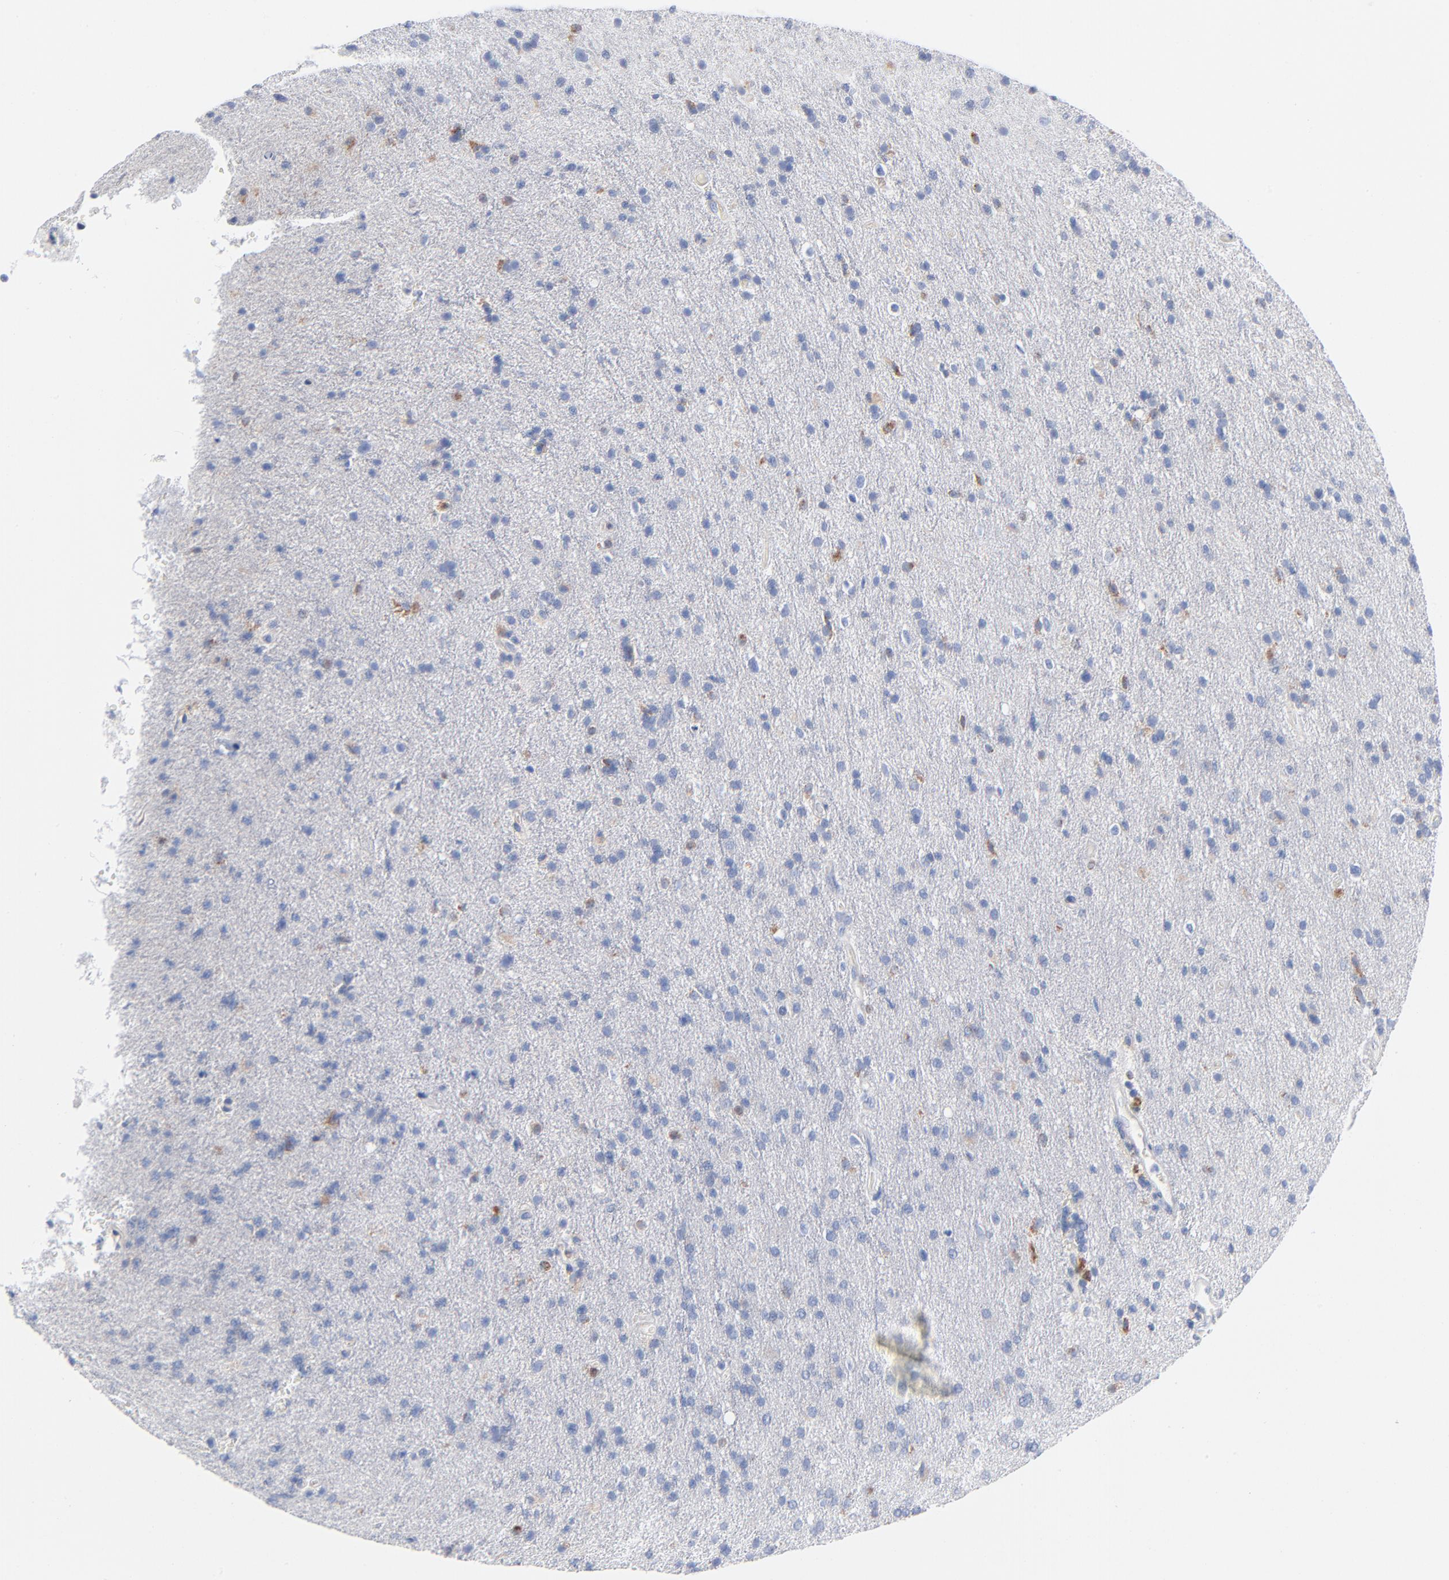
{"staining": {"intensity": "negative", "quantity": "none", "location": "none"}, "tissue": "glioma", "cell_type": "Tumor cells", "image_type": "cancer", "snomed": [{"axis": "morphology", "description": "Glioma, malignant, High grade"}, {"axis": "topography", "description": "Brain"}], "caption": "An immunohistochemistry histopathology image of glioma is shown. There is no staining in tumor cells of glioma.", "gene": "CHCHD10", "patient": {"sex": "male", "age": 33}}